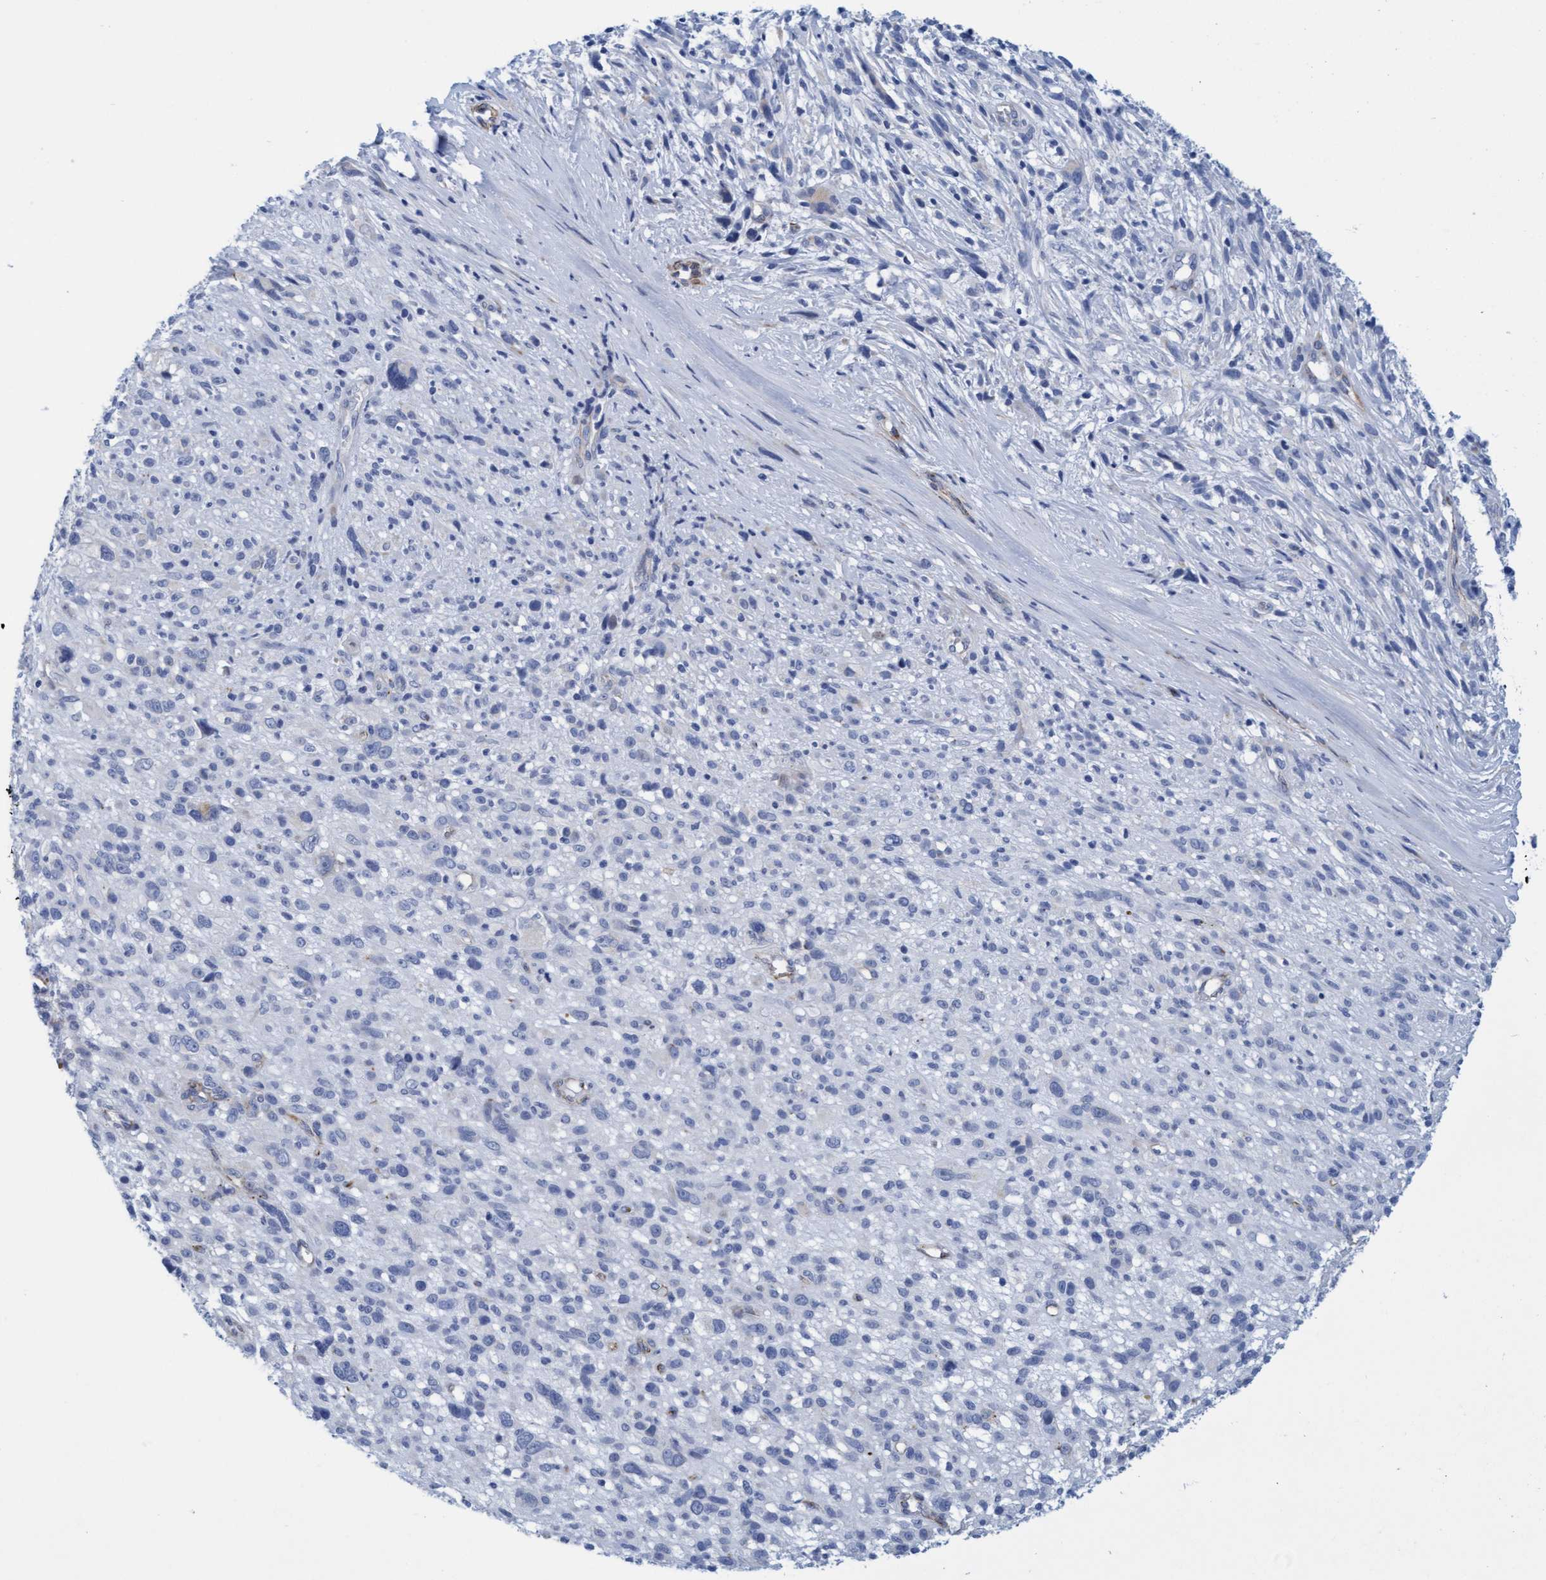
{"staining": {"intensity": "negative", "quantity": "none", "location": "none"}, "tissue": "melanoma", "cell_type": "Tumor cells", "image_type": "cancer", "snomed": [{"axis": "morphology", "description": "Malignant melanoma, NOS"}, {"axis": "topography", "description": "Skin"}], "caption": "Tumor cells show no significant positivity in malignant melanoma.", "gene": "MTFR1", "patient": {"sex": "female", "age": 55}}